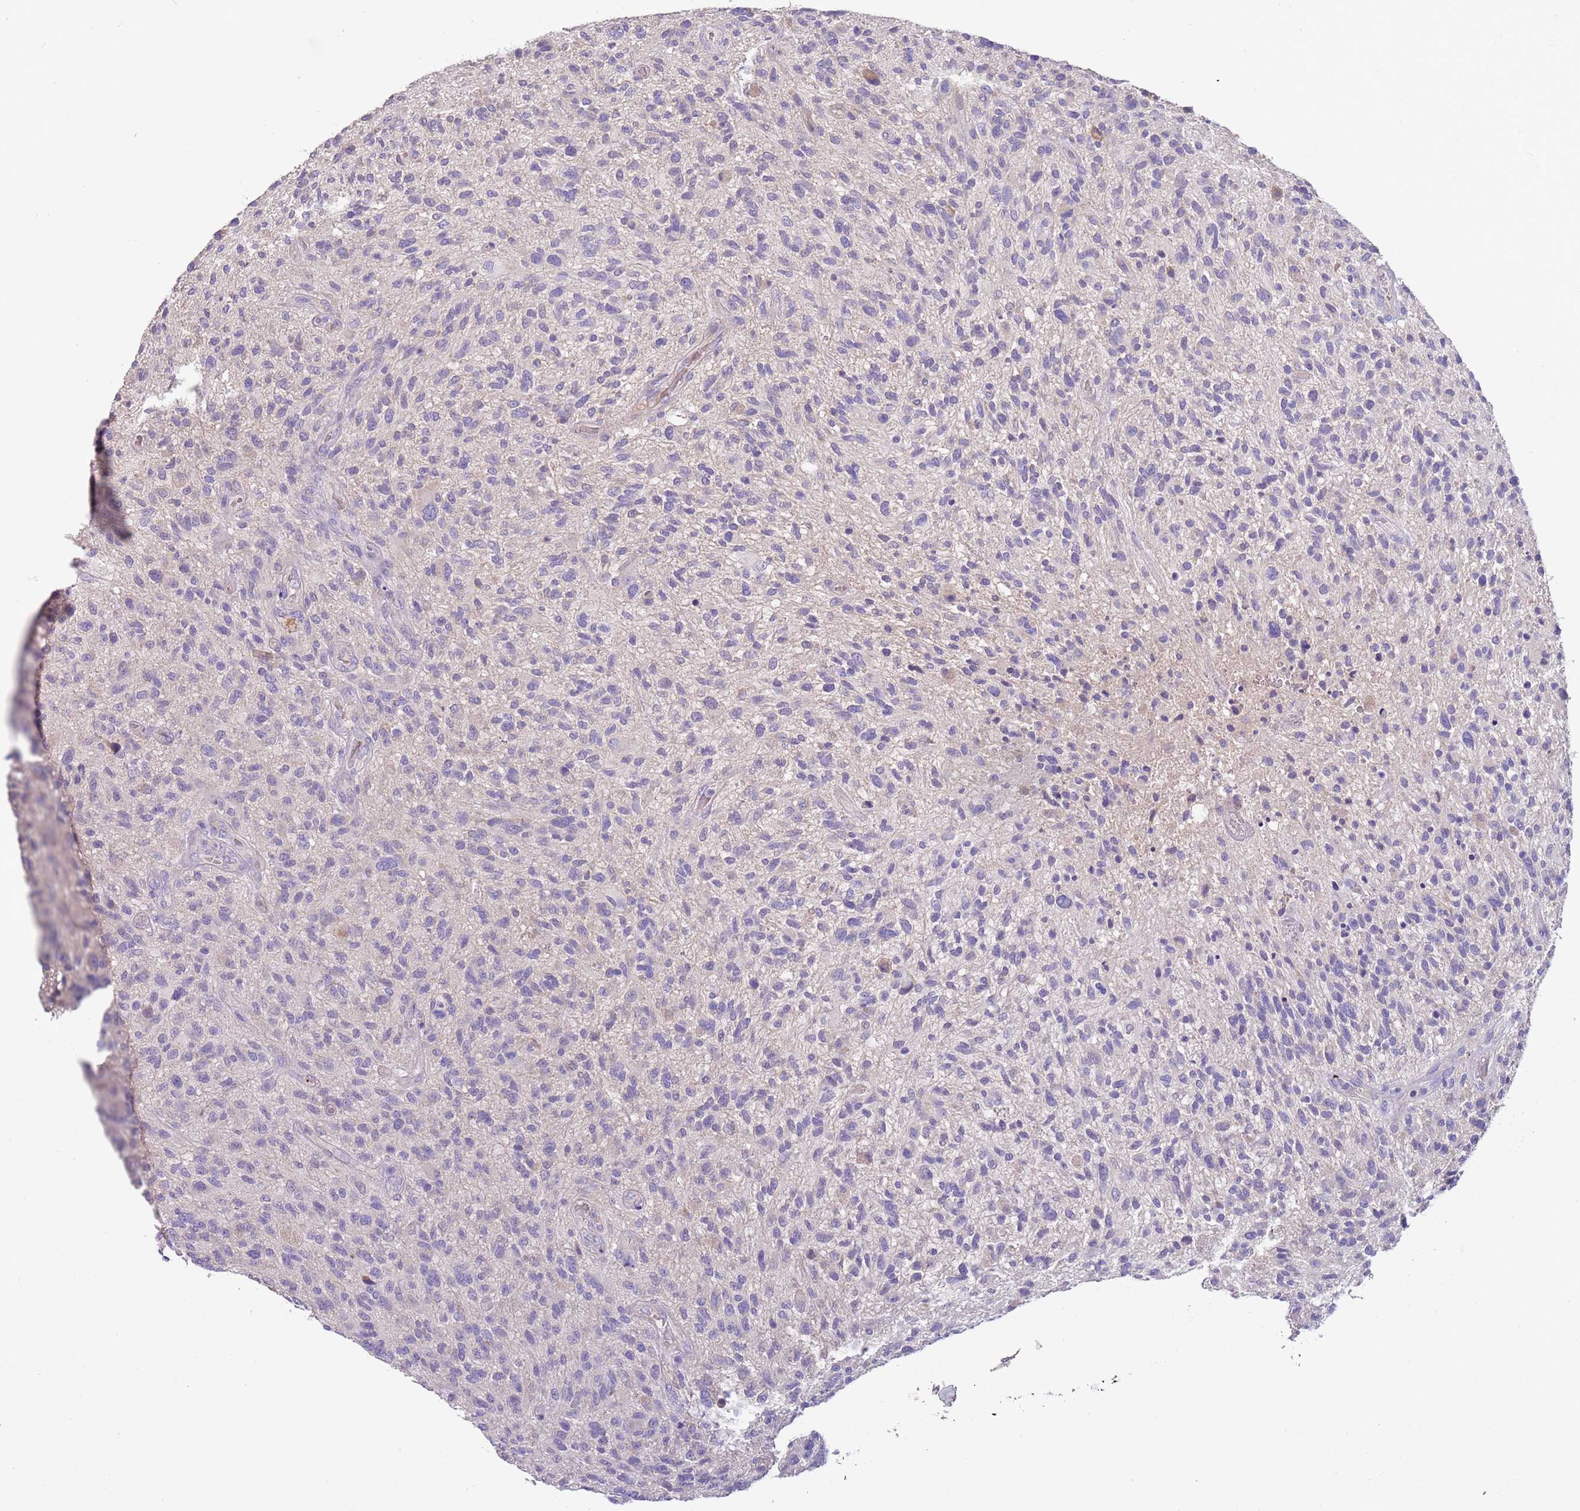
{"staining": {"intensity": "negative", "quantity": "none", "location": "none"}, "tissue": "glioma", "cell_type": "Tumor cells", "image_type": "cancer", "snomed": [{"axis": "morphology", "description": "Glioma, malignant, High grade"}, {"axis": "topography", "description": "Brain"}], "caption": "Immunohistochemistry (IHC) micrograph of glioma stained for a protein (brown), which demonstrates no positivity in tumor cells.", "gene": "TRMO", "patient": {"sex": "male", "age": 47}}